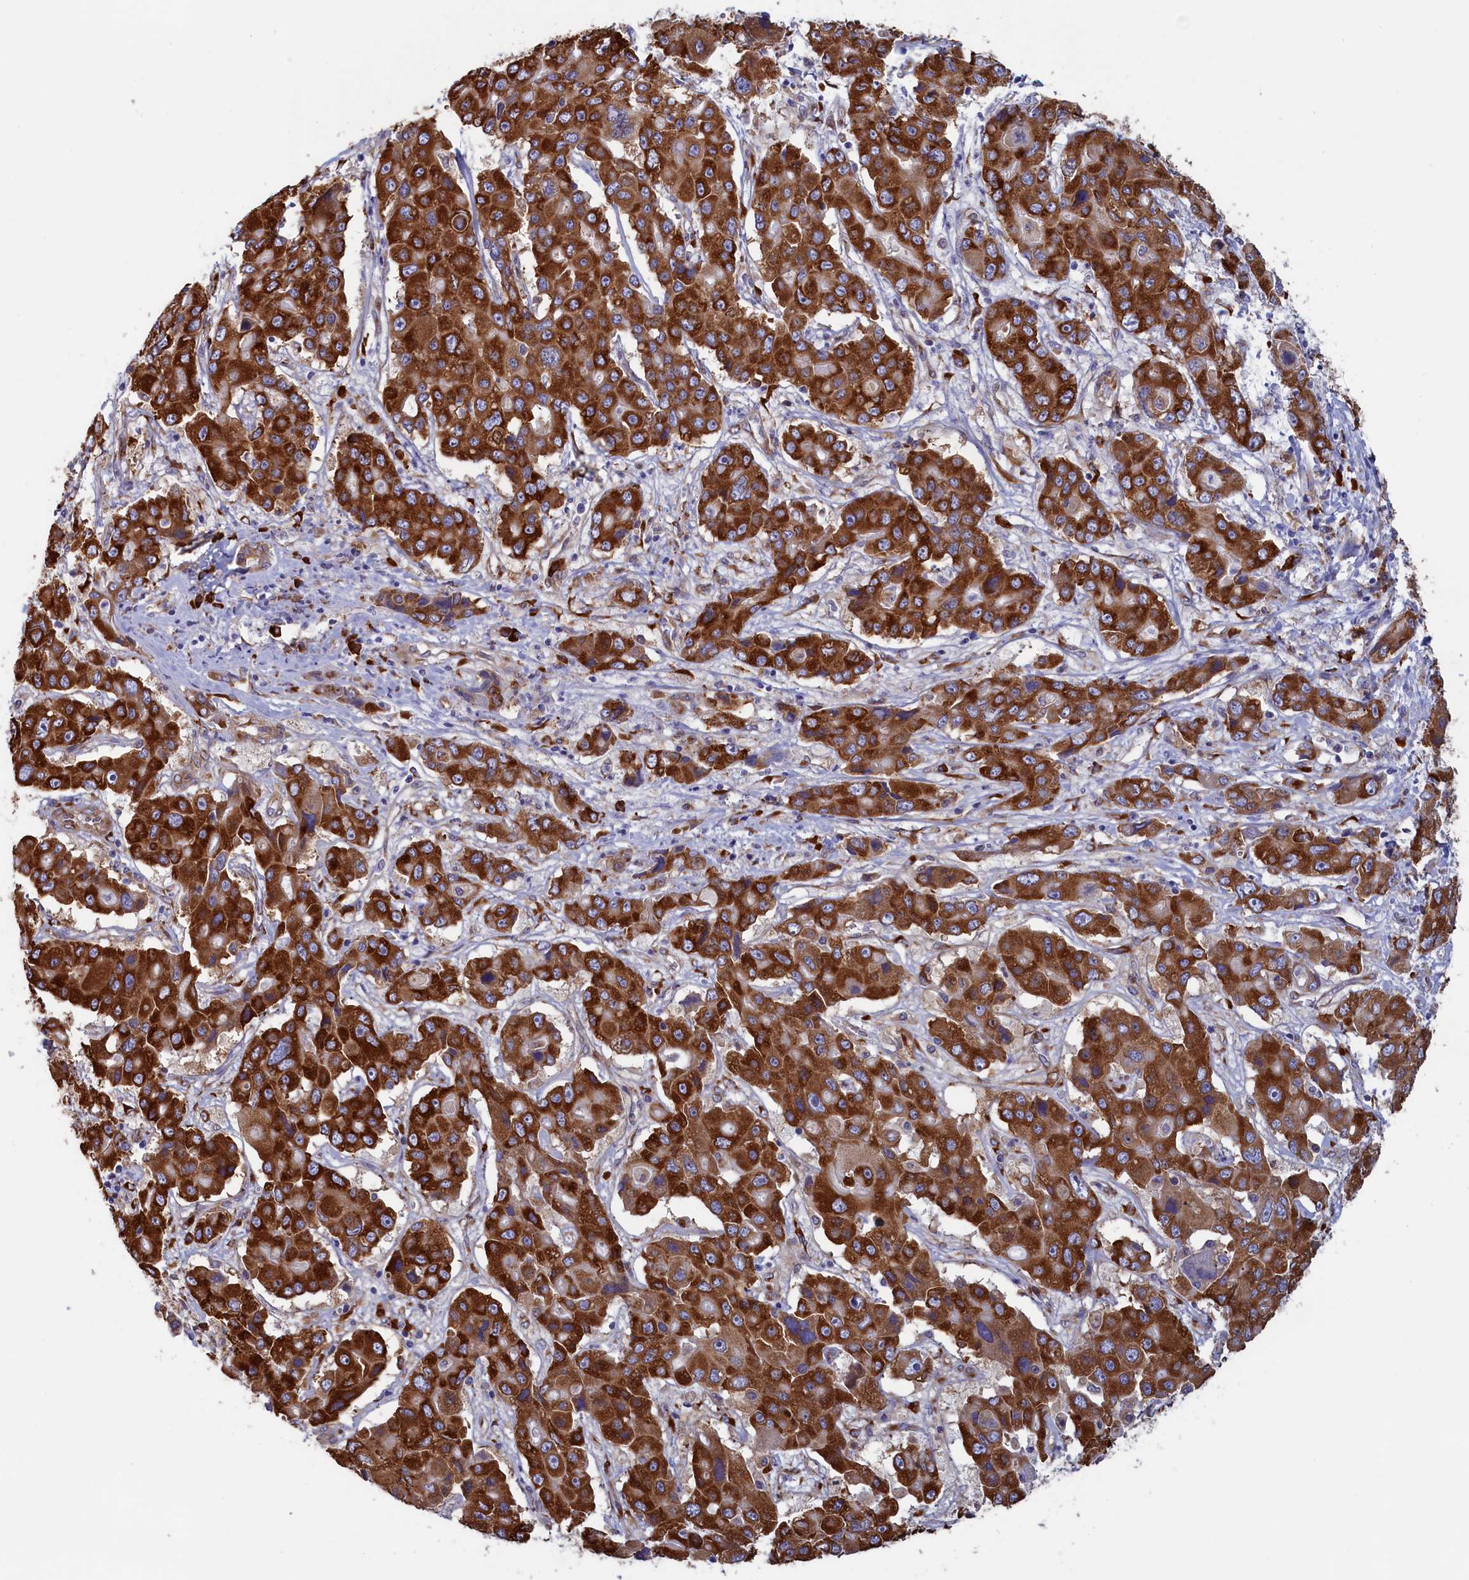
{"staining": {"intensity": "strong", "quantity": ">75%", "location": "cytoplasmic/membranous"}, "tissue": "liver cancer", "cell_type": "Tumor cells", "image_type": "cancer", "snomed": [{"axis": "morphology", "description": "Cholangiocarcinoma"}, {"axis": "topography", "description": "Liver"}], "caption": "Human liver cholangiocarcinoma stained with a brown dye exhibits strong cytoplasmic/membranous positive expression in approximately >75% of tumor cells.", "gene": "CCDC68", "patient": {"sex": "male", "age": 67}}